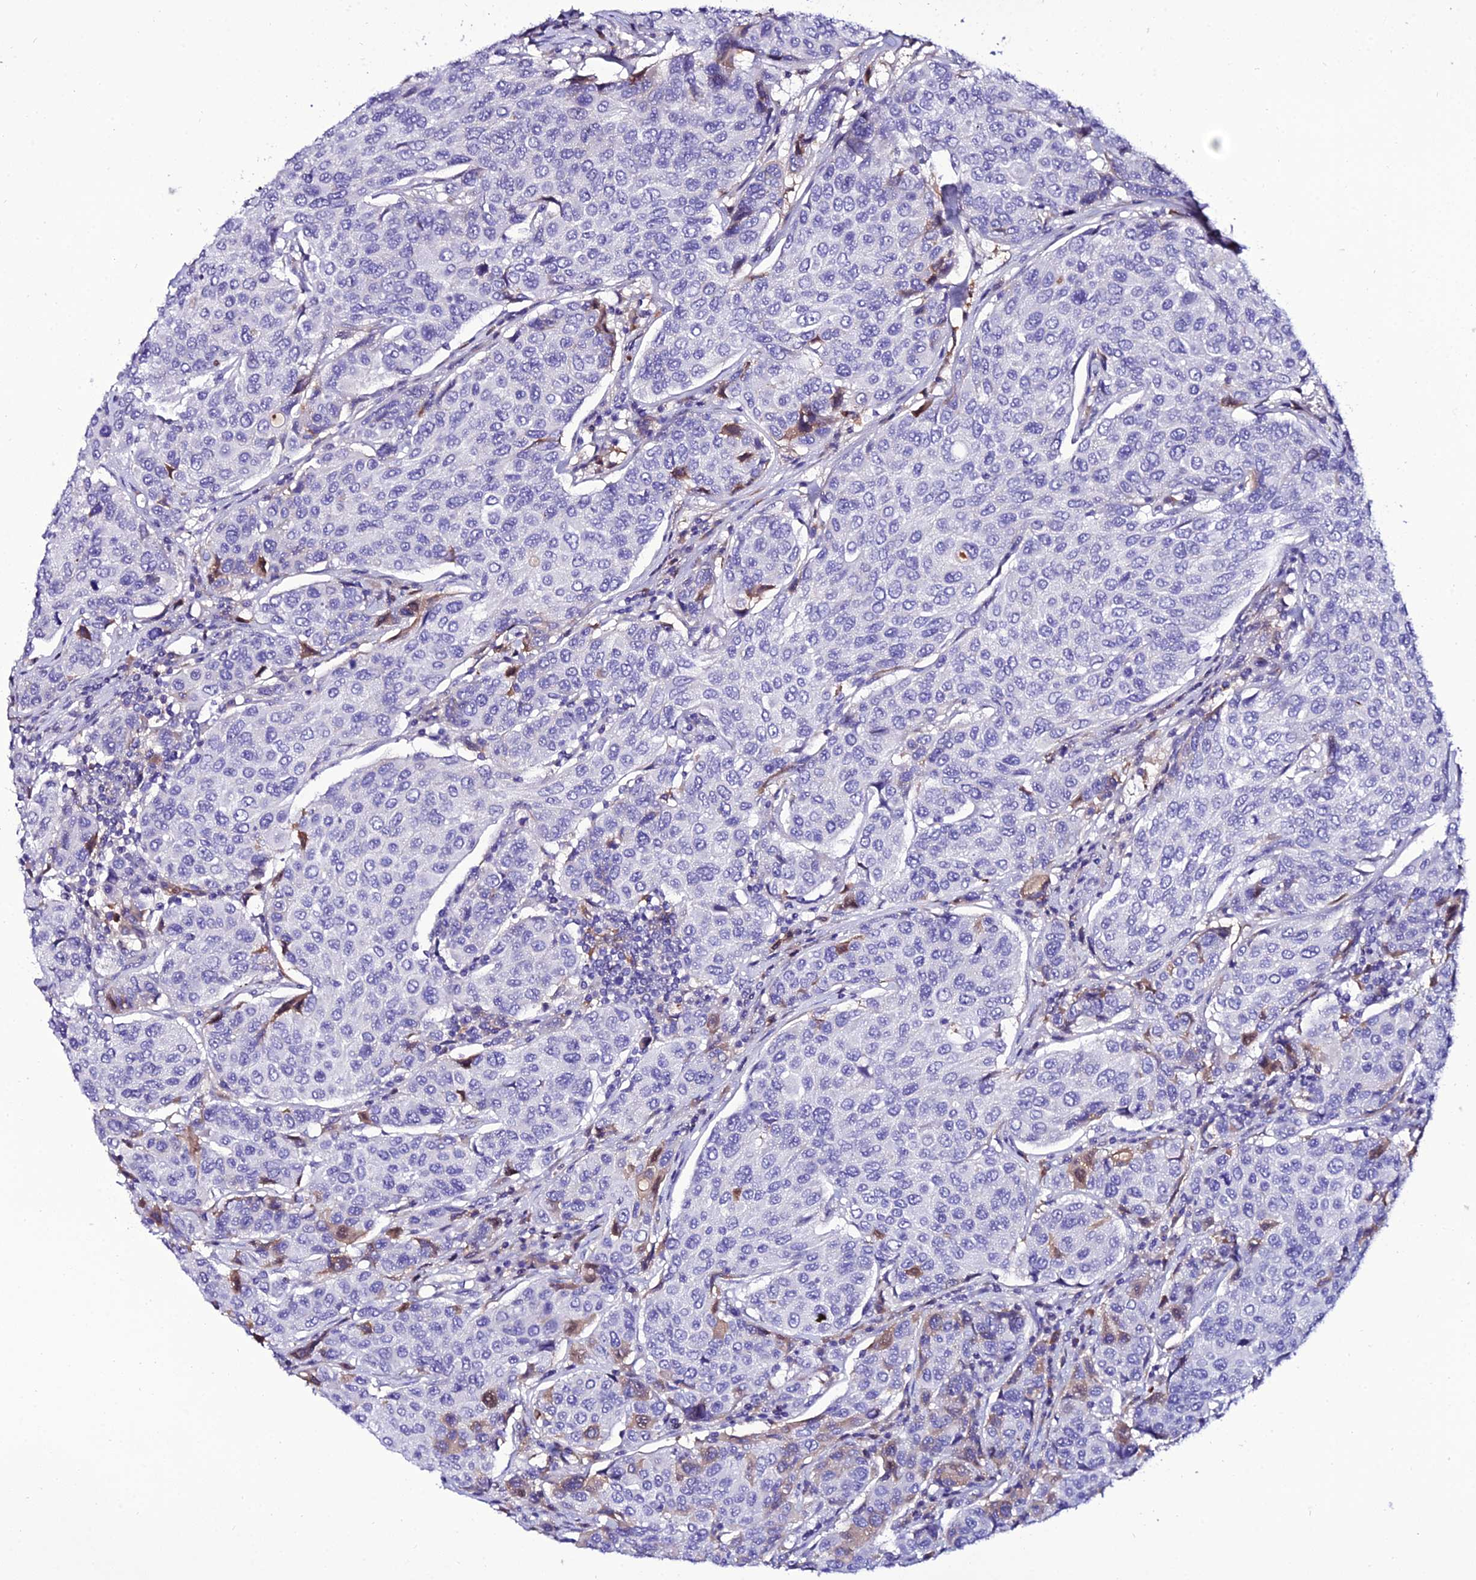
{"staining": {"intensity": "negative", "quantity": "none", "location": "none"}, "tissue": "breast cancer", "cell_type": "Tumor cells", "image_type": "cancer", "snomed": [{"axis": "morphology", "description": "Duct carcinoma"}, {"axis": "topography", "description": "Breast"}], "caption": "A histopathology image of breast cancer (invasive ductal carcinoma) stained for a protein exhibits no brown staining in tumor cells.", "gene": "DEFB132", "patient": {"sex": "female", "age": 55}}